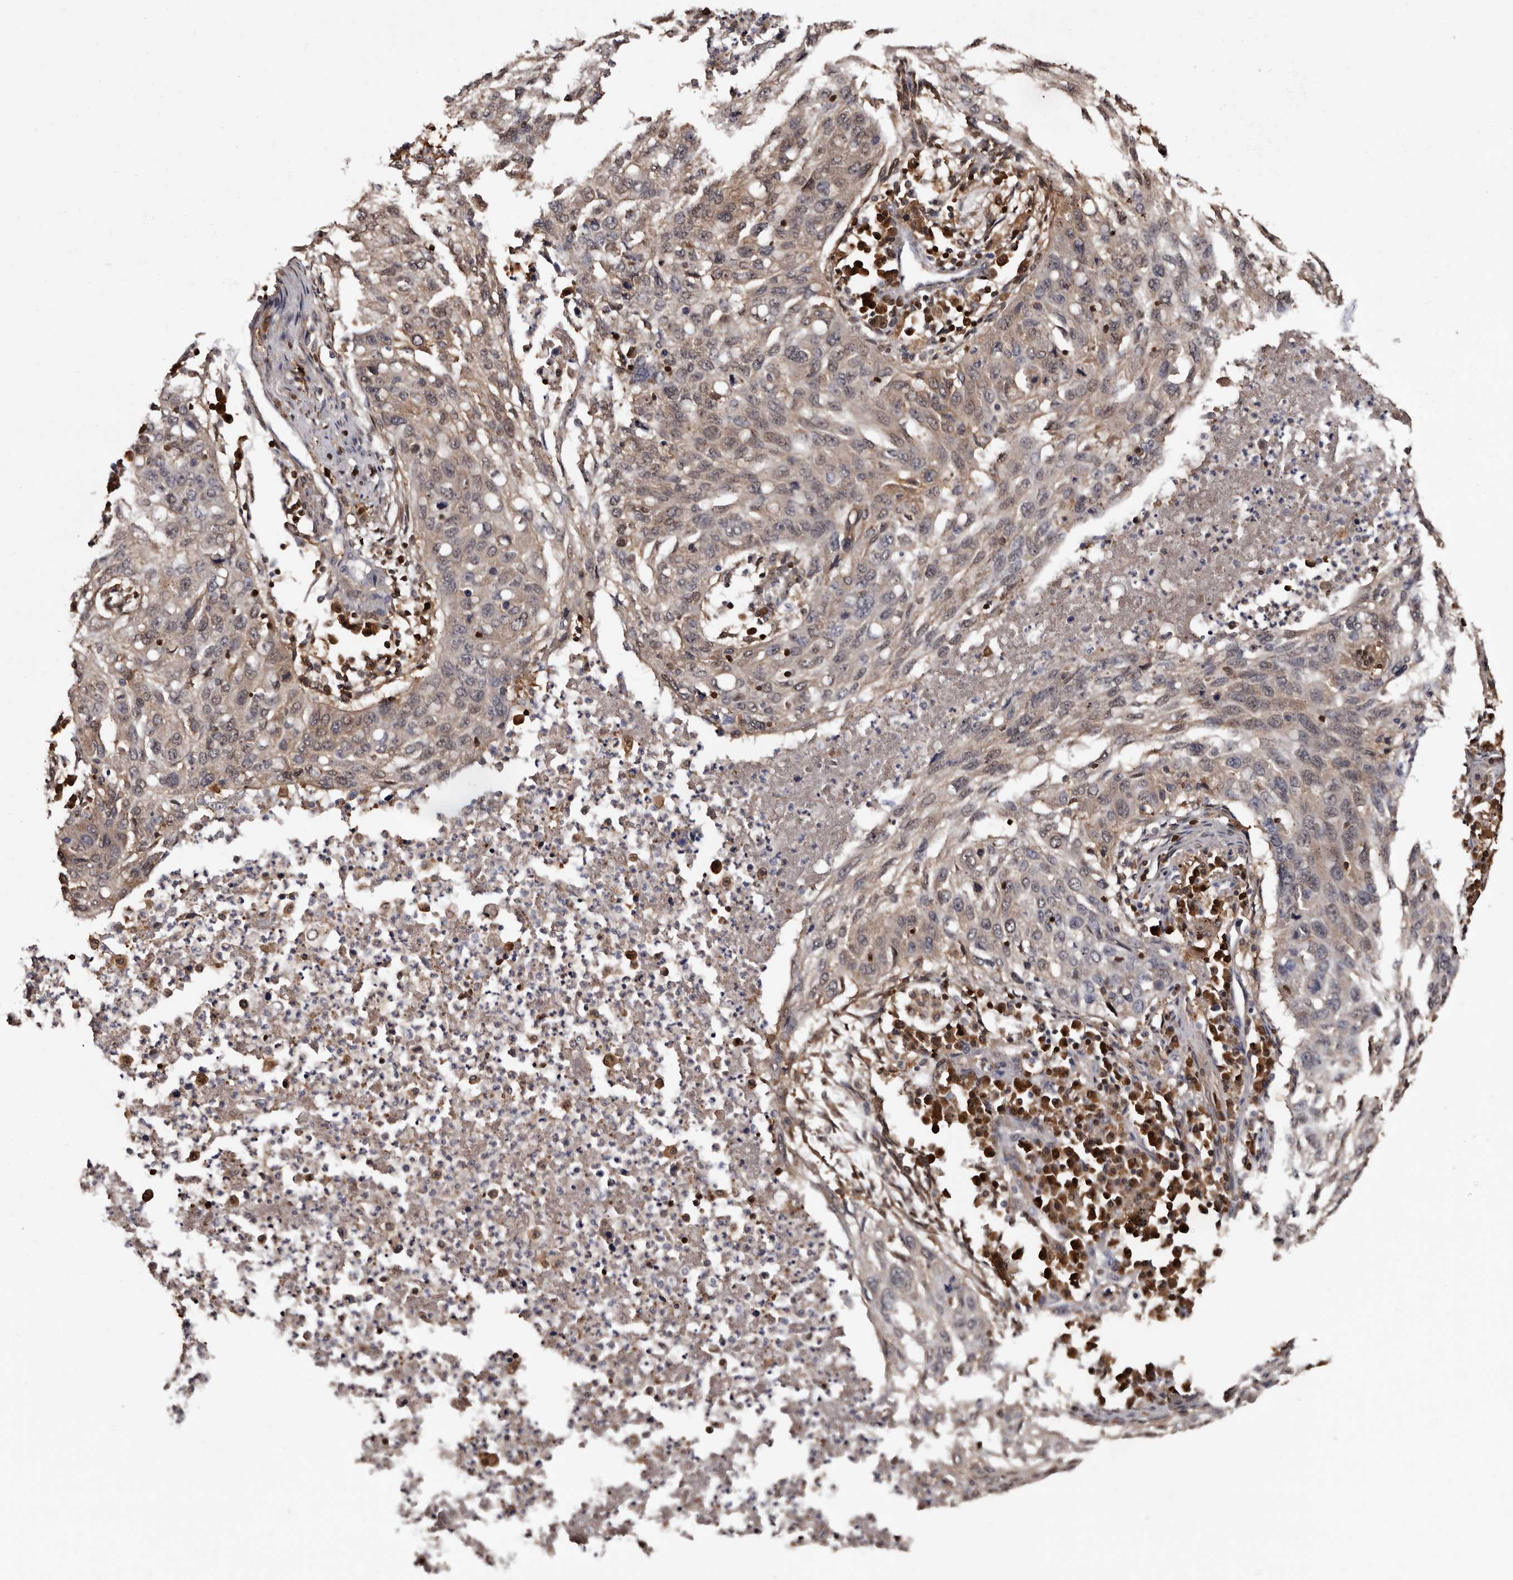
{"staining": {"intensity": "weak", "quantity": "25%-75%", "location": "cytoplasmic/membranous"}, "tissue": "lung cancer", "cell_type": "Tumor cells", "image_type": "cancer", "snomed": [{"axis": "morphology", "description": "Squamous cell carcinoma, NOS"}, {"axis": "topography", "description": "Lung"}], "caption": "This is an image of IHC staining of lung cancer, which shows weak expression in the cytoplasmic/membranous of tumor cells.", "gene": "DNPH1", "patient": {"sex": "female", "age": 63}}